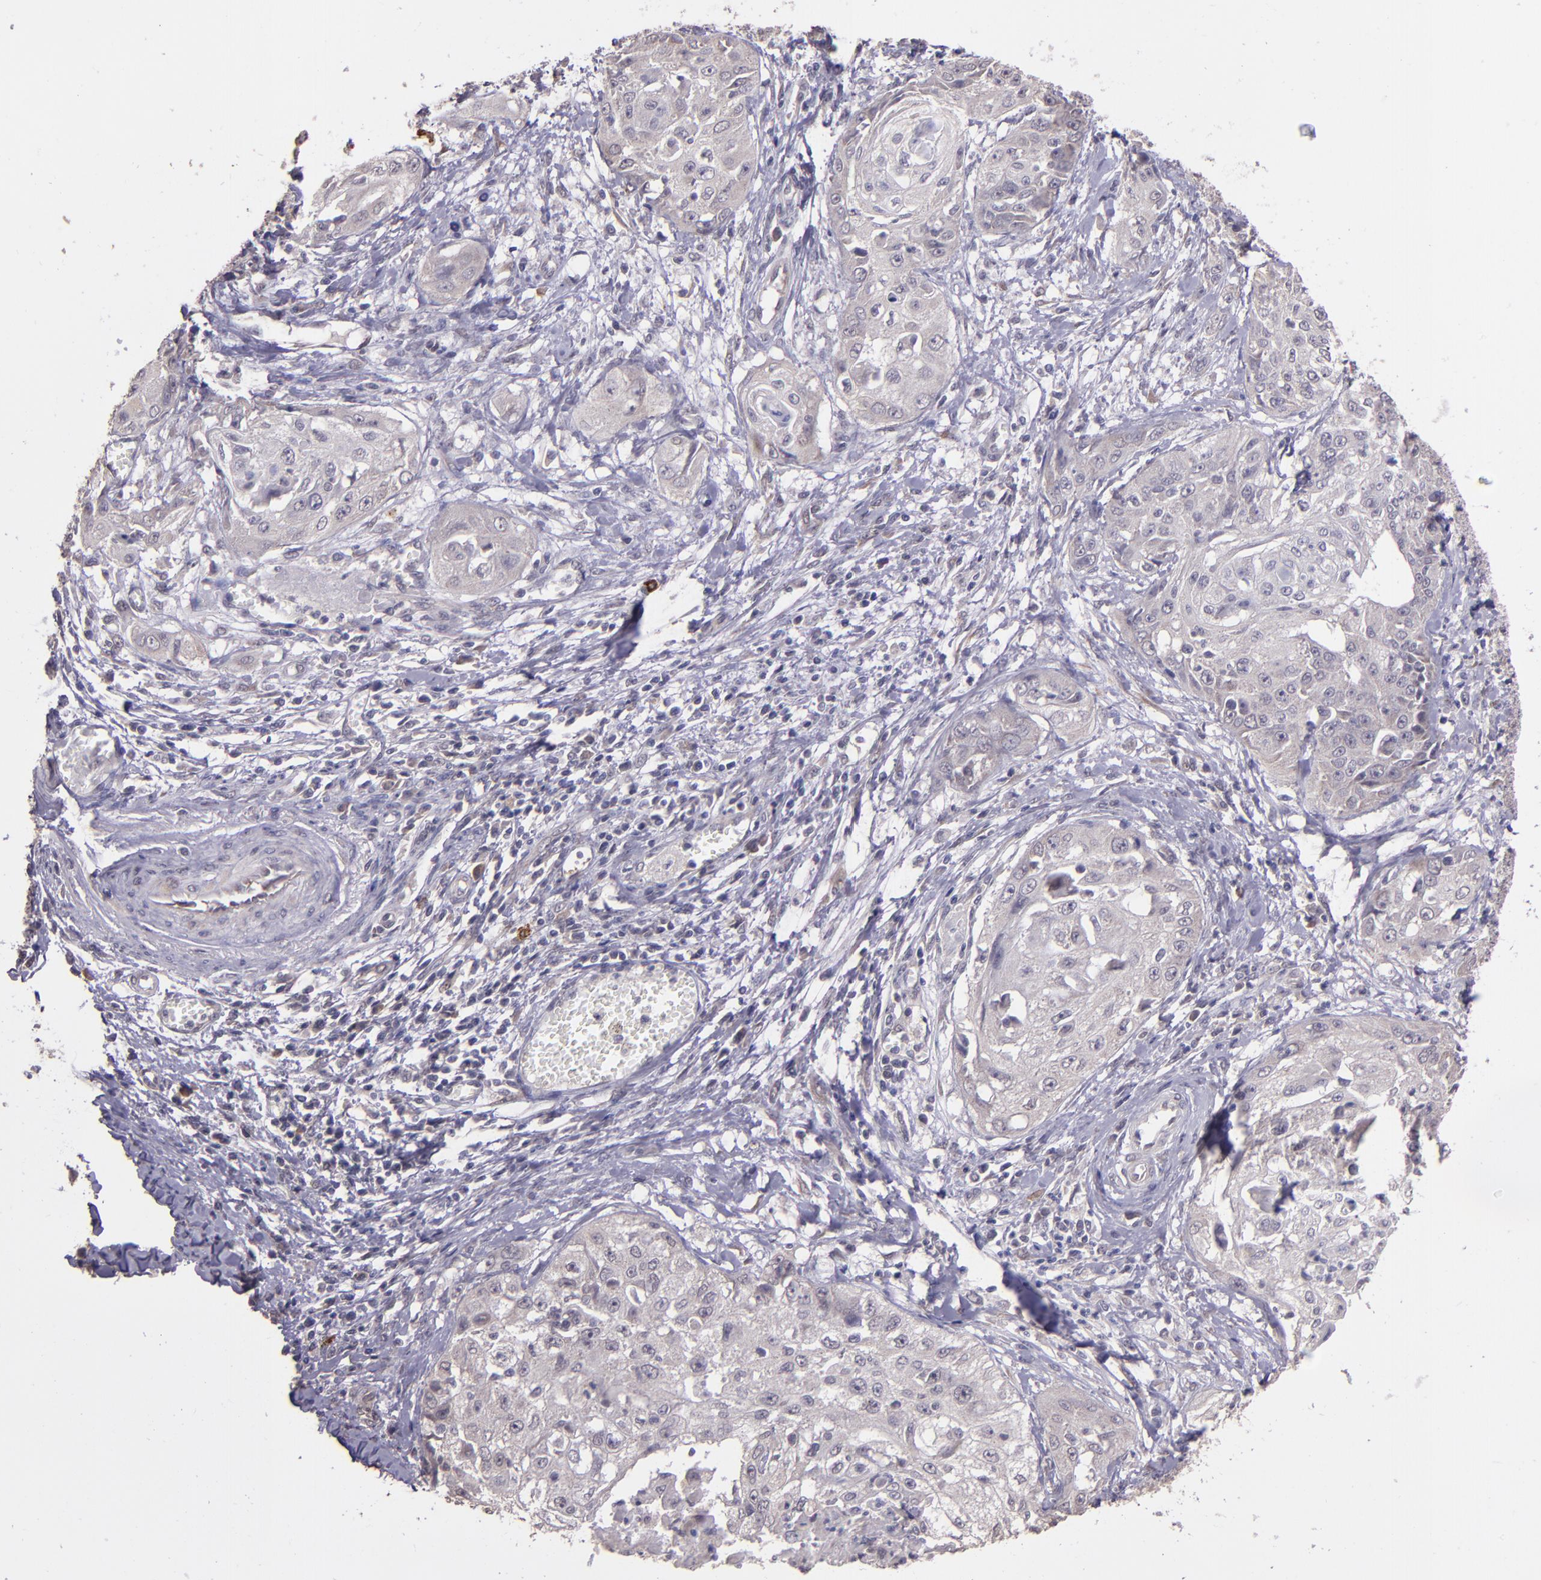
{"staining": {"intensity": "weak", "quantity": ">75%", "location": "cytoplasmic/membranous"}, "tissue": "cervical cancer", "cell_type": "Tumor cells", "image_type": "cancer", "snomed": [{"axis": "morphology", "description": "Squamous cell carcinoma, NOS"}, {"axis": "topography", "description": "Cervix"}], "caption": "Protein staining reveals weak cytoplasmic/membranous positivity in approximately >75% of tumor cells in cervical cancer. Immunohistochemistry (ihc) stains the protein of interest in brown and the nuclei are stained blue.", "gene": "TAF7L", "patient": {"sex": "female", "age": 64}}